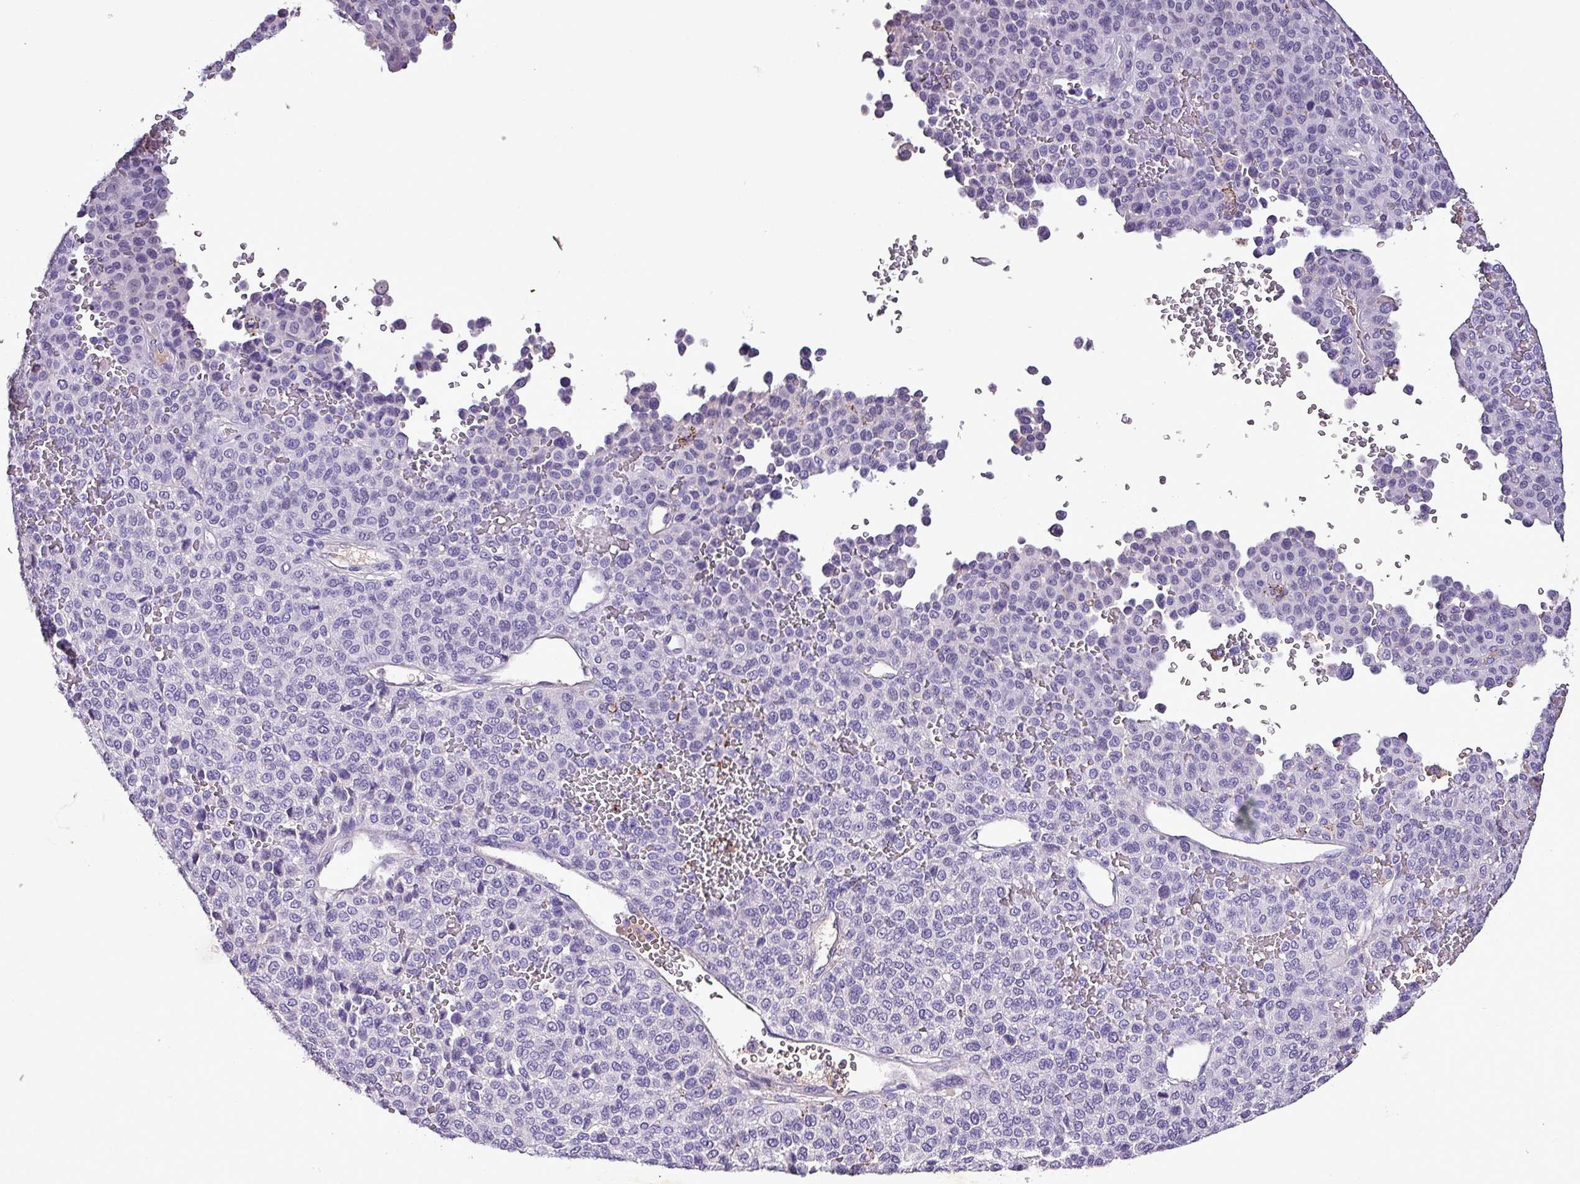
{"staining": {"intensity": "negative", "quantity": "none", "location": "none"}, "tissue": "melanoma", "cell_type": "Tumor cells", "image_type": "cancer", "snomed": [{"axis": "morphology", "description": "Malignant melanoma, Metastatic site"}, {"axis": "topography", "description": "Pancreas"}], "caption": "This is a photomicrograph of immunohistochemistry staining of malignant melanoma (metastatic site), which shows no expression in tumor cells.", "gene": "HP", "patient": {"sex": "female", "age": 30}}